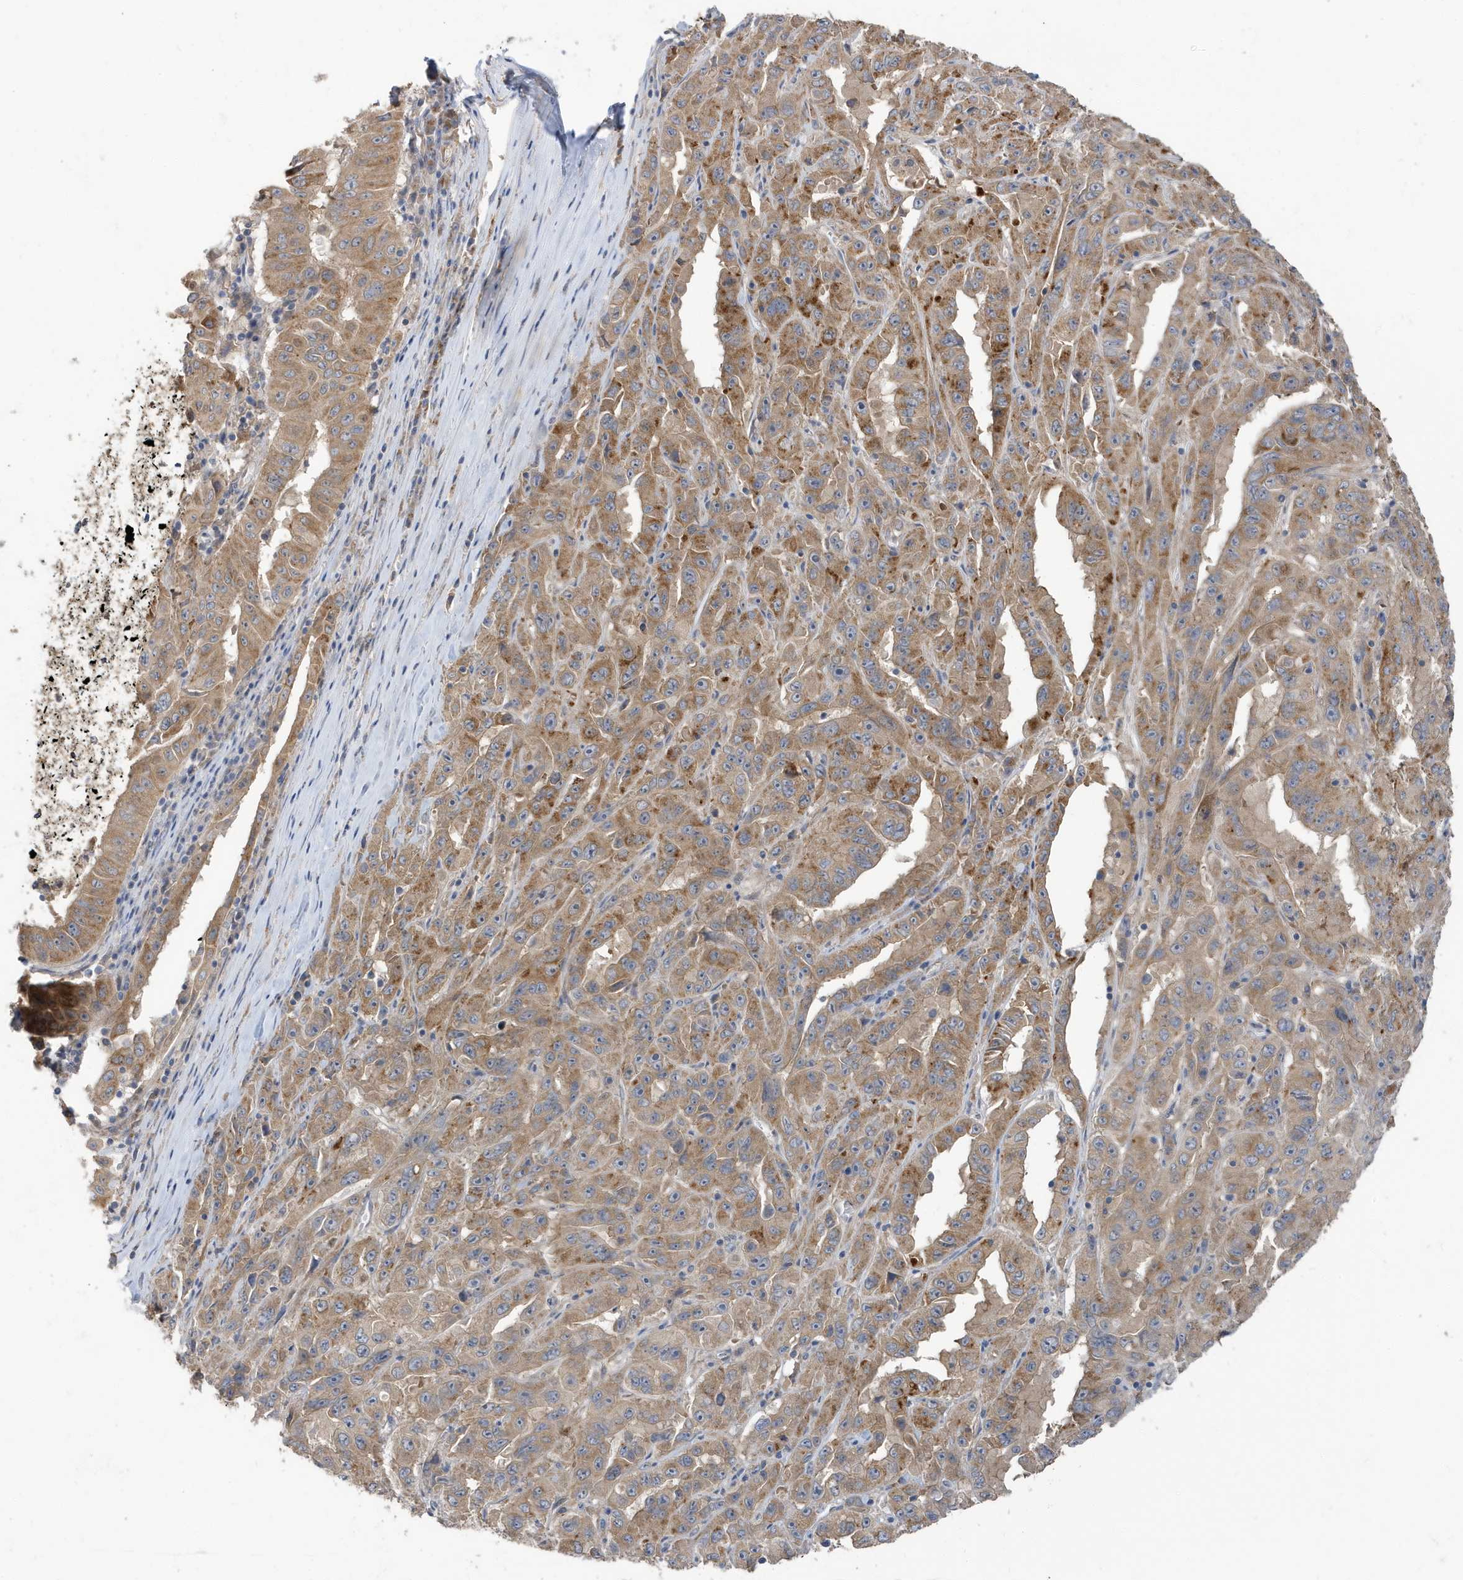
{"staining": {"intensity": "moderate", "quantity": ">75%", "location": "cytoplasmic/membranous"}, "tissue": "pancreatic cancer", "cell_type": "Tumor cells", "image_type": "cancer", "snomed": [{"axis": "morphology", "description": "Adenocarcinoma, NOS"}, {"axis": "topography", "description": "Pancreas"}], "caption": "Protein analysis of pancreatic cancer (adenocarcinoma) tissue reveals moderate cytoplasmic/membranous staining in about >75% of tumor cells.", "gene": "LAPTM4A", "patient": {"sex": "male", "age": 63}}